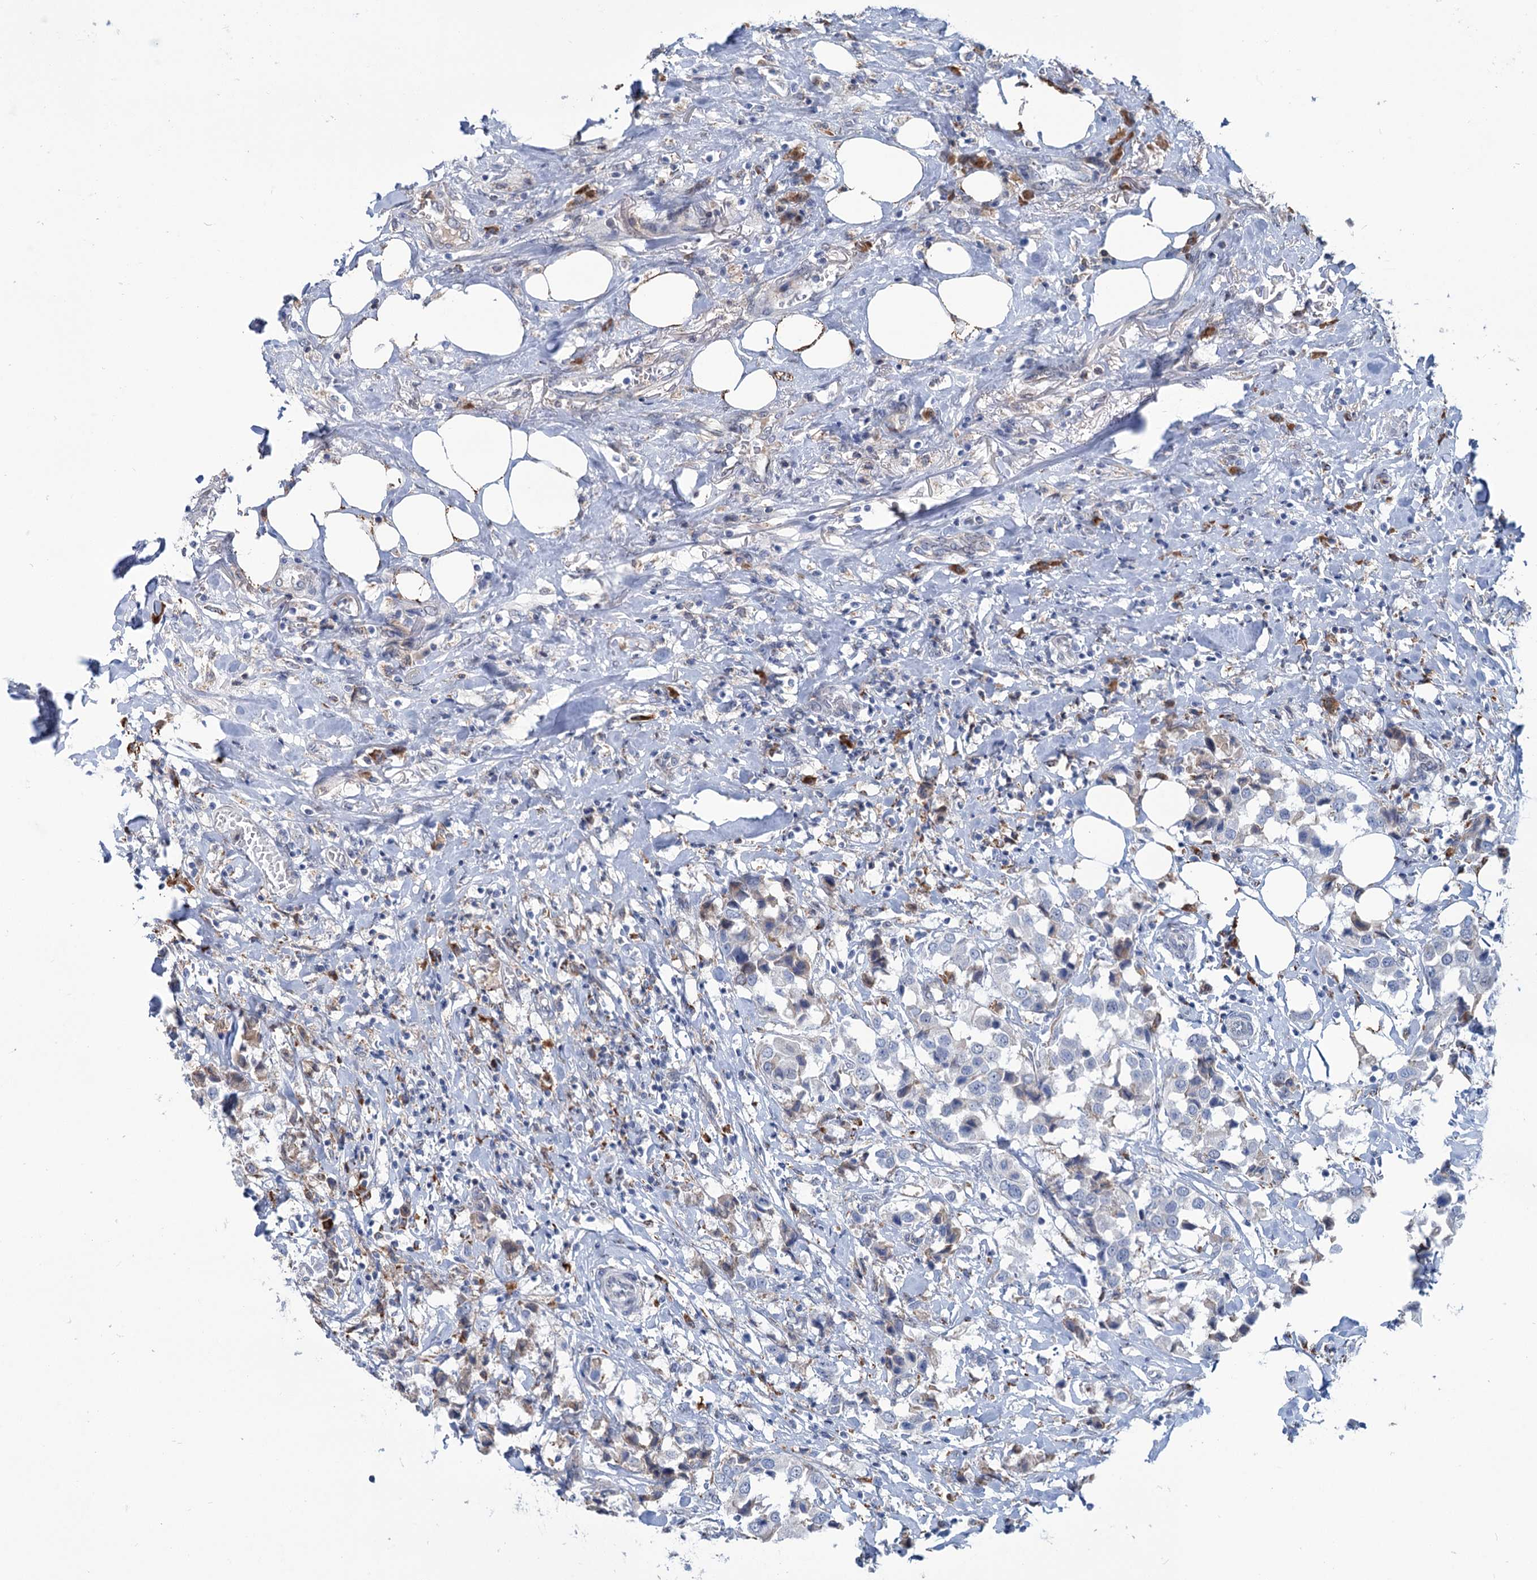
{"staining": {"intensity": "negative", "quantity": "none", "location": "none"}, "tissue": "breast cancer", "cell_type": "Tumor cells", "image_type": "cancer", "snomed": [{"axis": "morphology", "description": "Duct carcinoma"}, {"axis": "topography", "description": "Breast"}], "caption": "Tumor cells are negative for brown protein staining in breast cancer (invasive ductal carcinoma).", "gene": "LPIN1", "patient": {"sex": "female", "age": 80}}